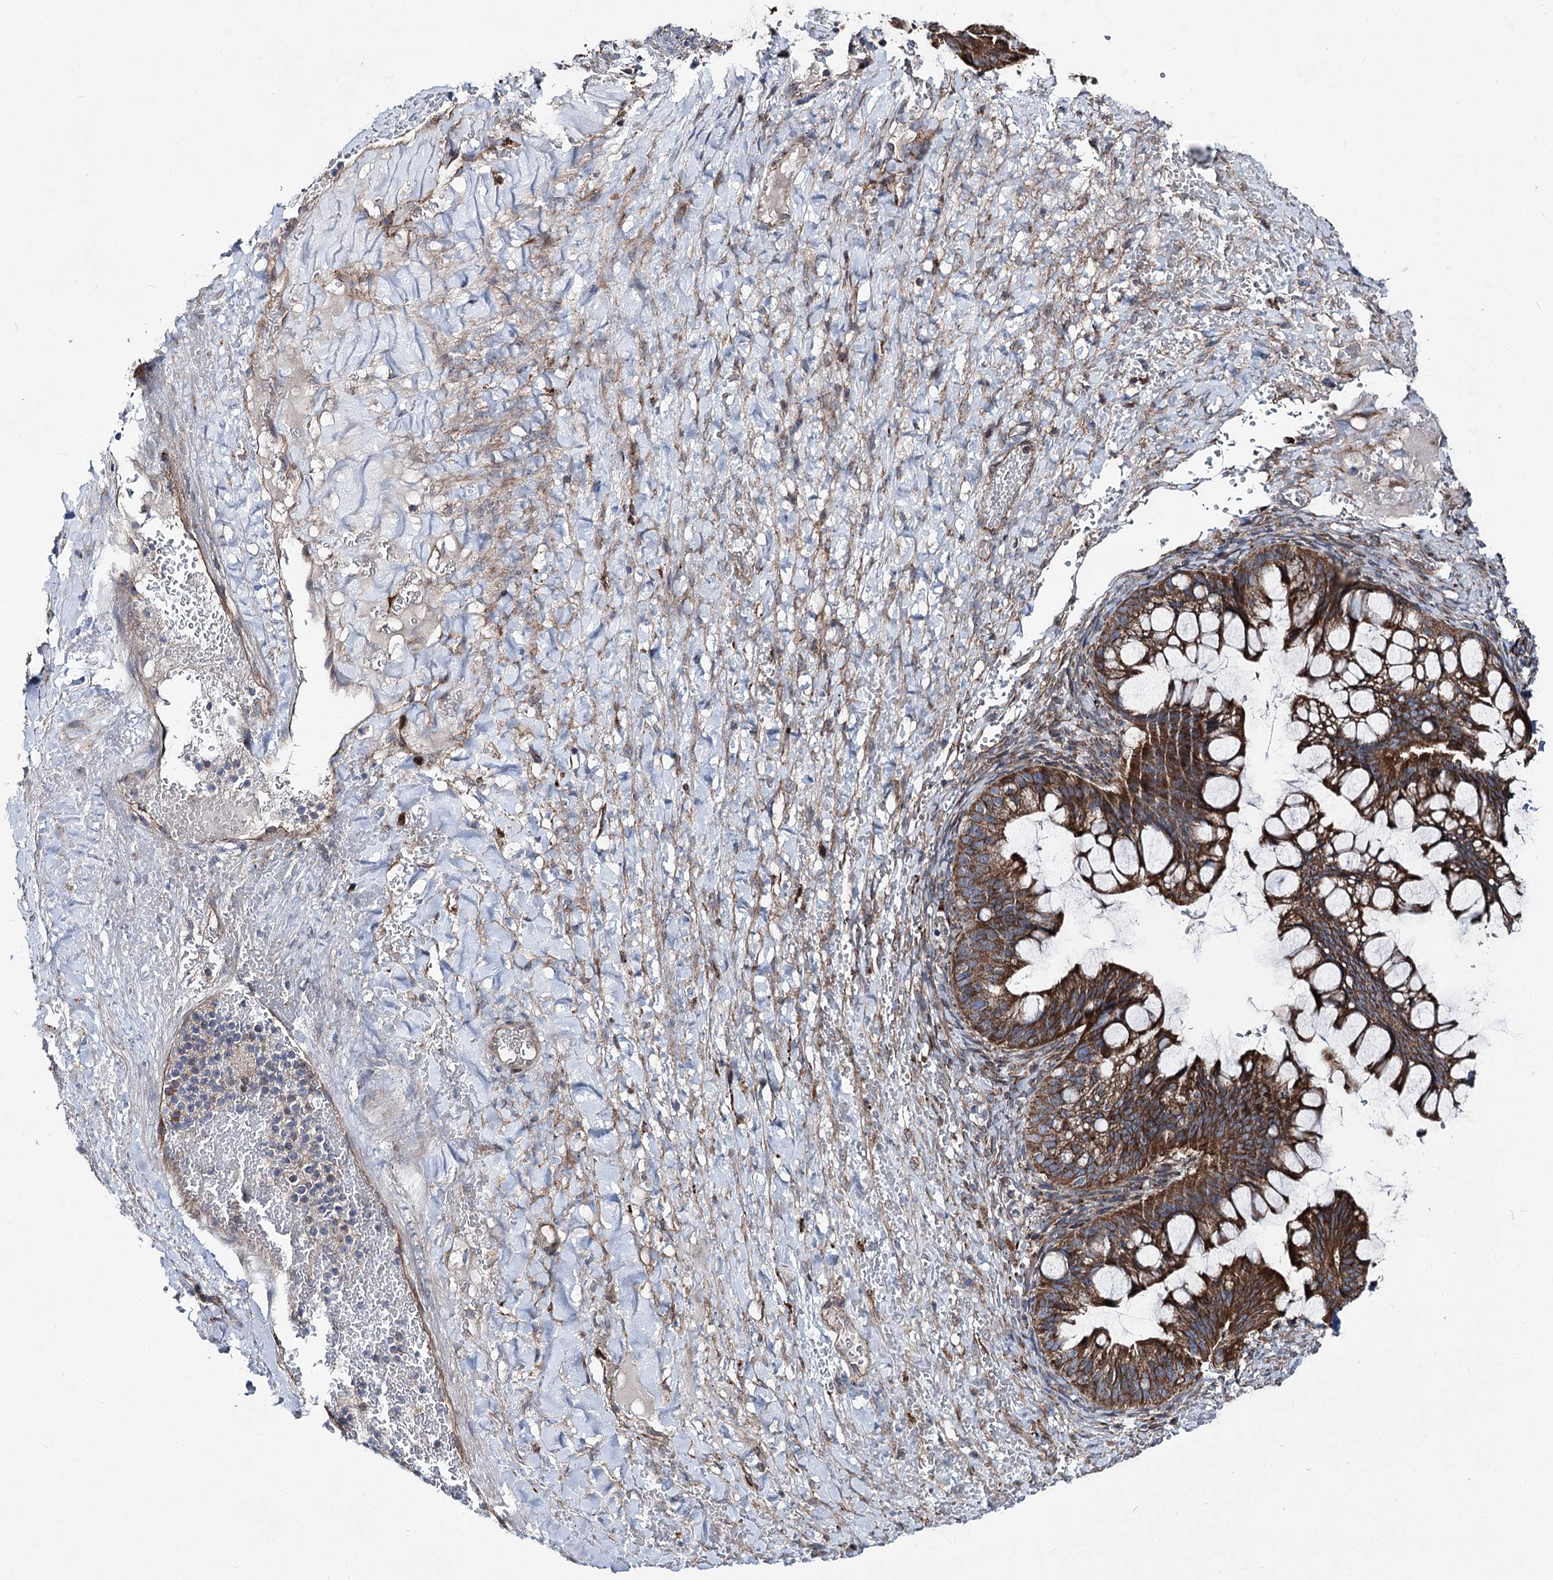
{"staining": {"intensity": "strong", "quantity": ">75%", "location": "cytoplasmic/membranous"}, "tissue": "ovarian cancer", "cell_type": "Tumor cells", "image_type": "cancer", "snomed": [{"axis": "morphology", "description": "Cystadenocarcinoma, mucinous, NOS"}, {"axis": "topography", "description": "Ovary"}], "caption": "Immunohistochemical staining of mucinous cystadenocarcinoma (ovarian) displays high levels of strong cytoplasmic/membranous expression in approximately >75% of tumor cells.", "gene": "MSANTD2", "patient": {"sex": "female", "age": 73}}